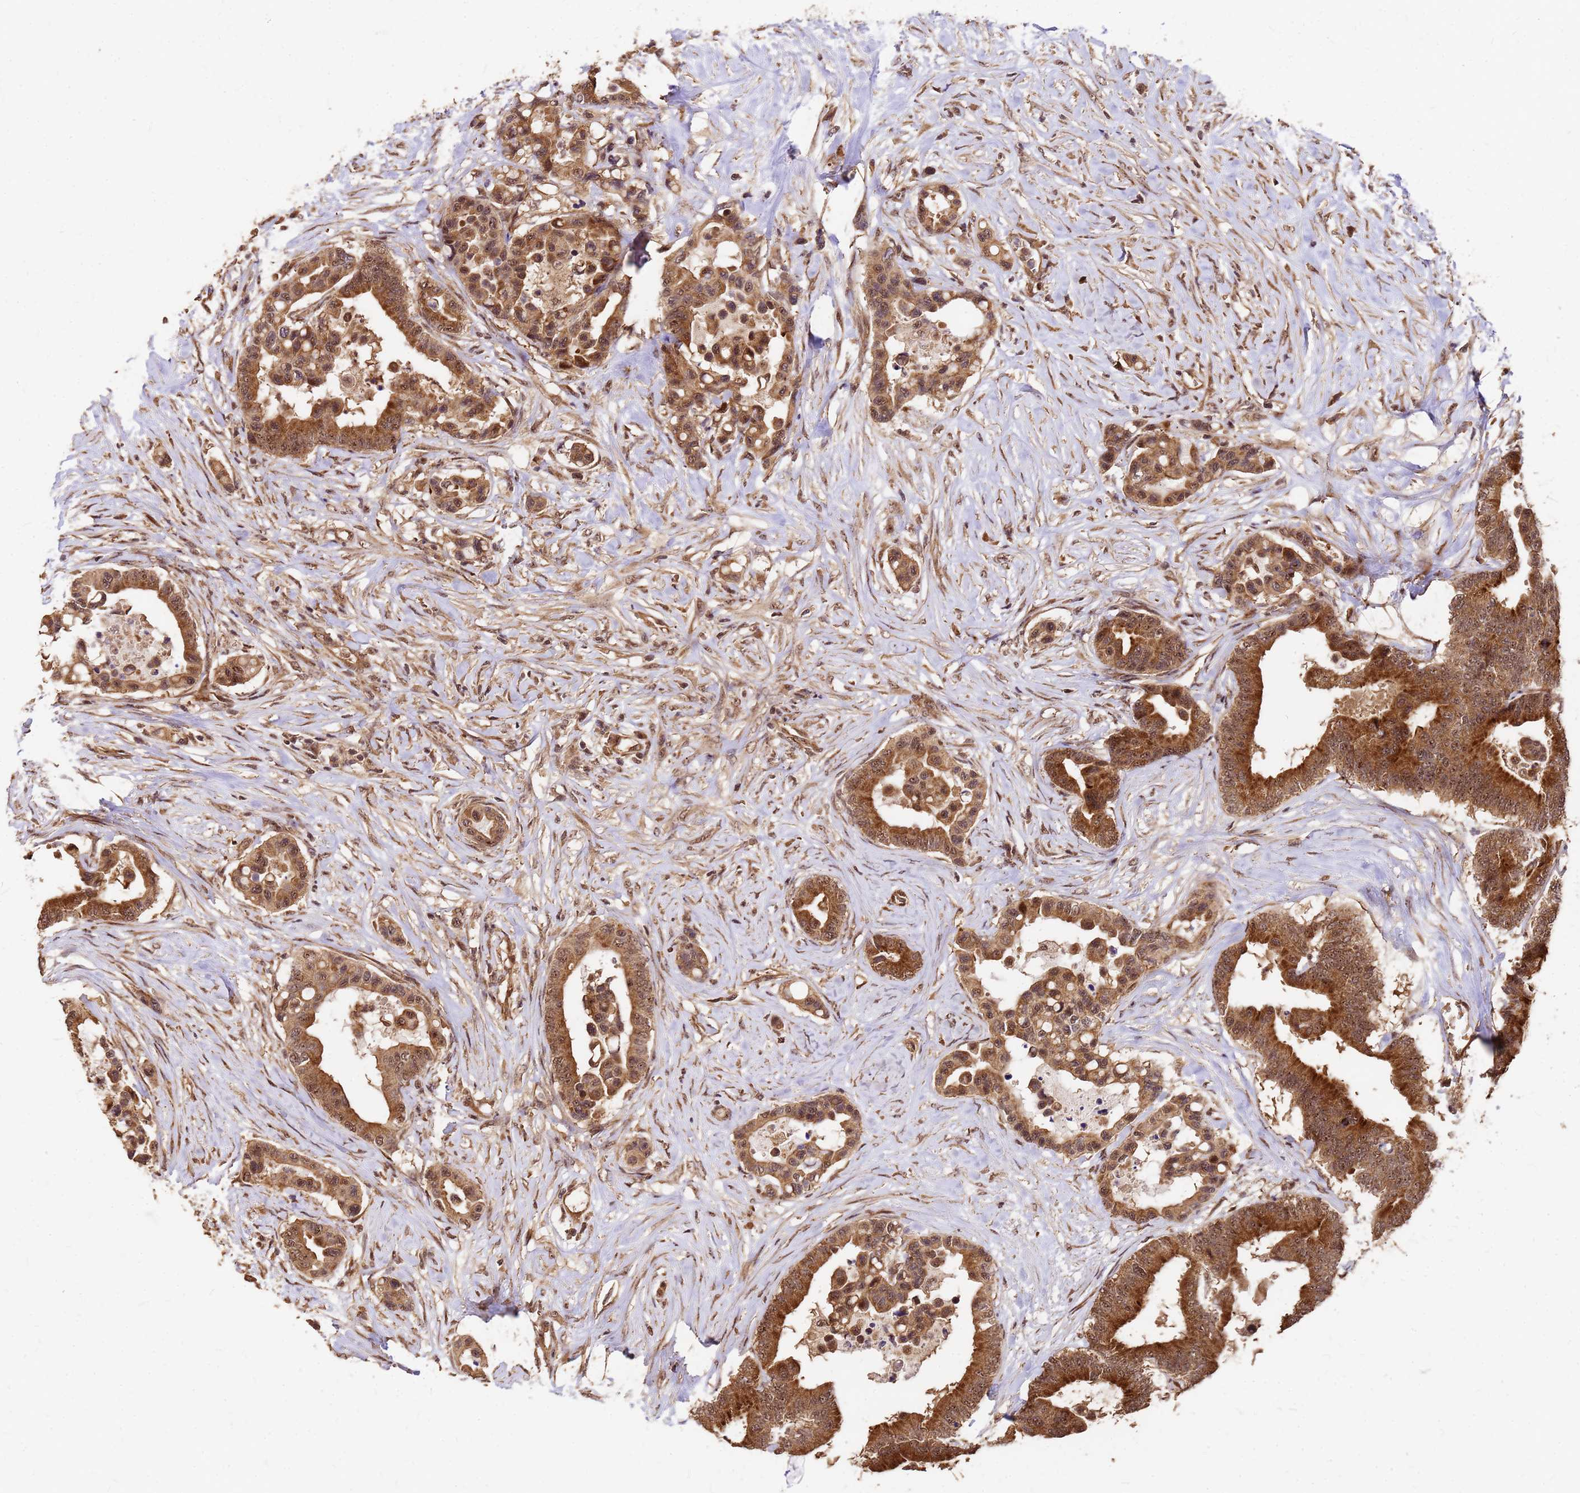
{"staining": {"intensity": "strong", "quantity": ">75%", "location": "cytoplasmic/membranous,nuclear"}, "tissue": "colorectal cancer", "cell_type": "Tumor cells", "image_type": "cancer", "snomed": [{"axis": "morphology", "description": "Normal tissue, NOS"}, {"axis": "morphology", "description": "Adenocarcinoma, NOS"}, {"axis": "topography", "description": "Colon"}], "caption": "Adenocarcinoma (colorectal) stained with a brown dye displays strong cytoplasmic/membranous and nuclear positive staining in approximately >75% of tumor cells.", "gene": "GPATCH8", "patient": {"sex": "male", "age": 82}}